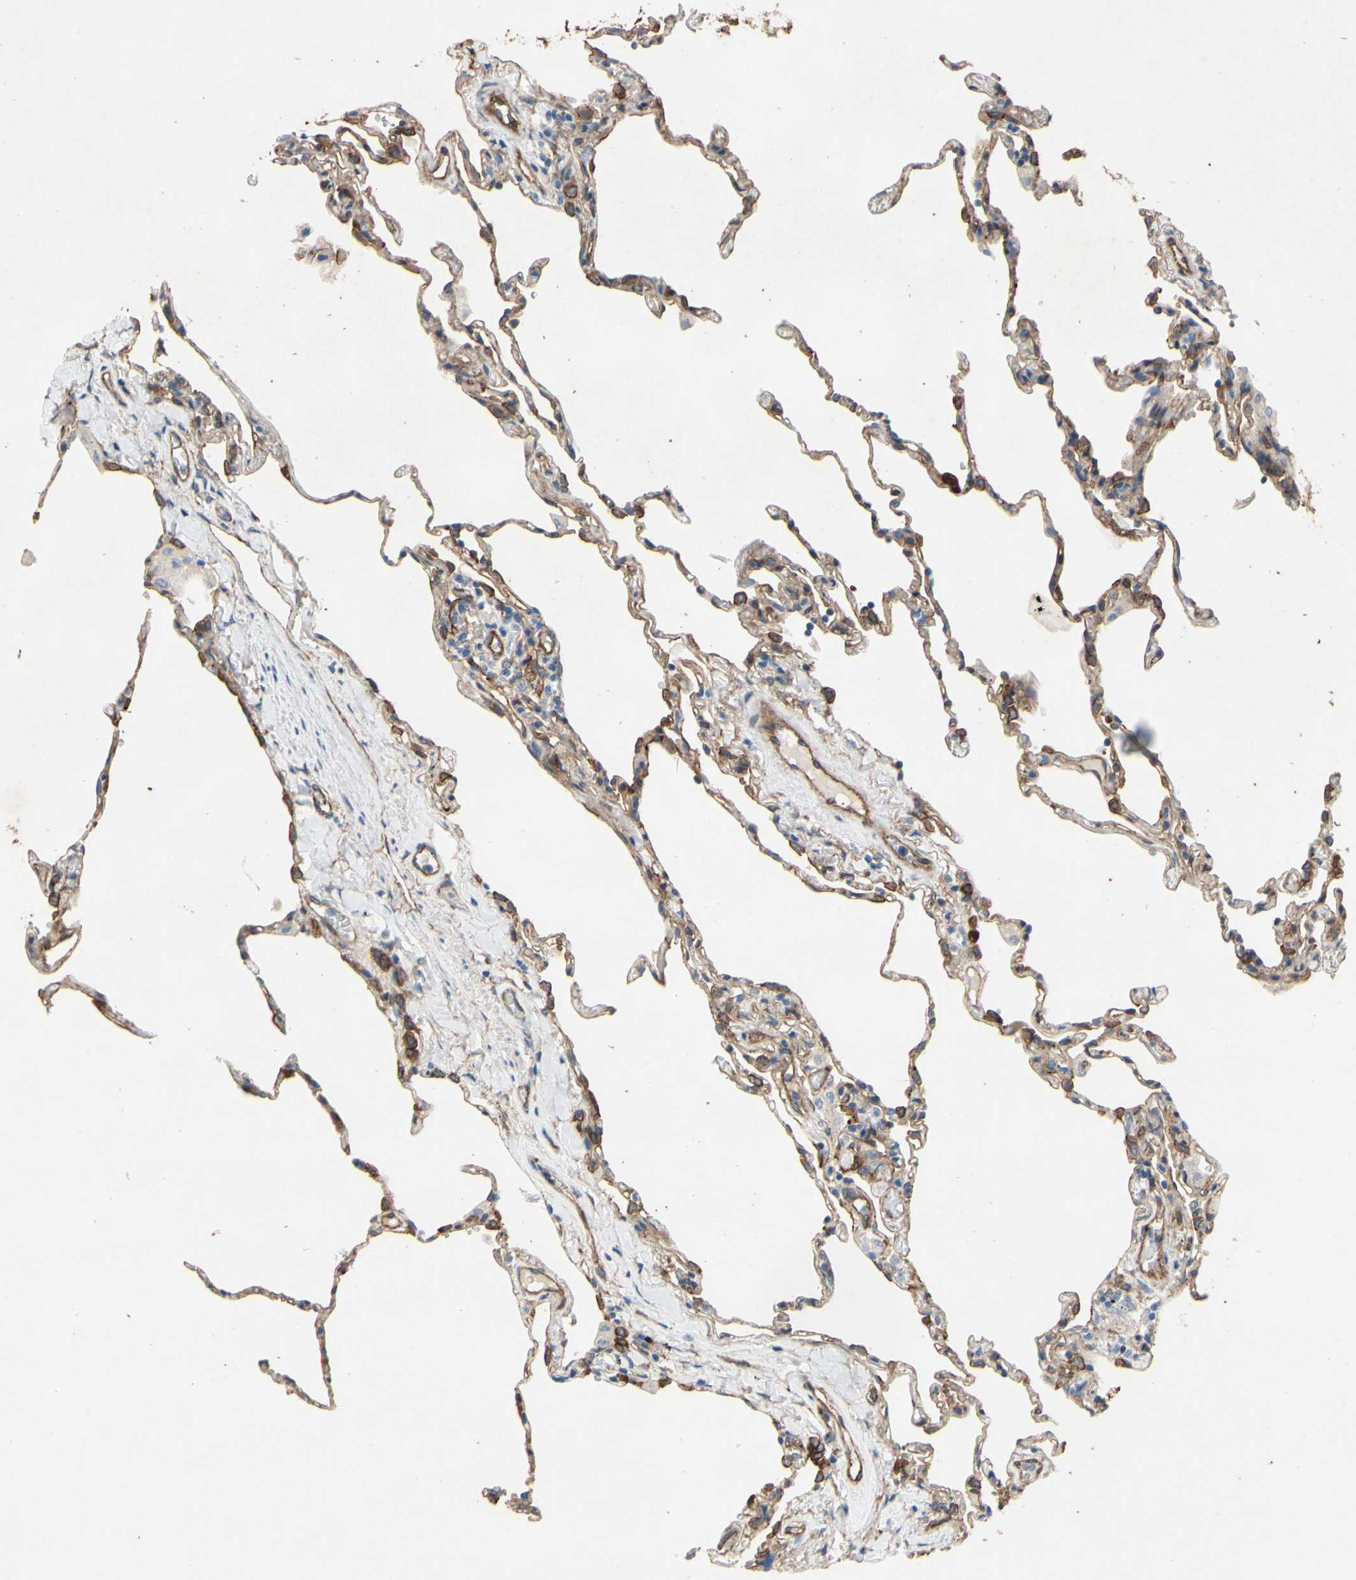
{"staining": {"intensity": "strong", "quantity": "25%-75%", "location": "cytoplasmic/membranous"}, "tissue": "lung", "cell_type": "Alveolar cells", "image_type": "normal", "snomed": [{"axis": "morphology", "description": "Normal tissue, NOS"}, {"axis": "topography", "description": "Lung"}], "caption": "Protein staining shows strong cytoplasmic/membranous staining in approximately 25%-75% of alveolar cells in benign lung. (brown staining indicates protein expression, while blue staining denotes nuclei).", "gene": "CTTNBP2", "patient": {"sex": "male", "age": 59}}